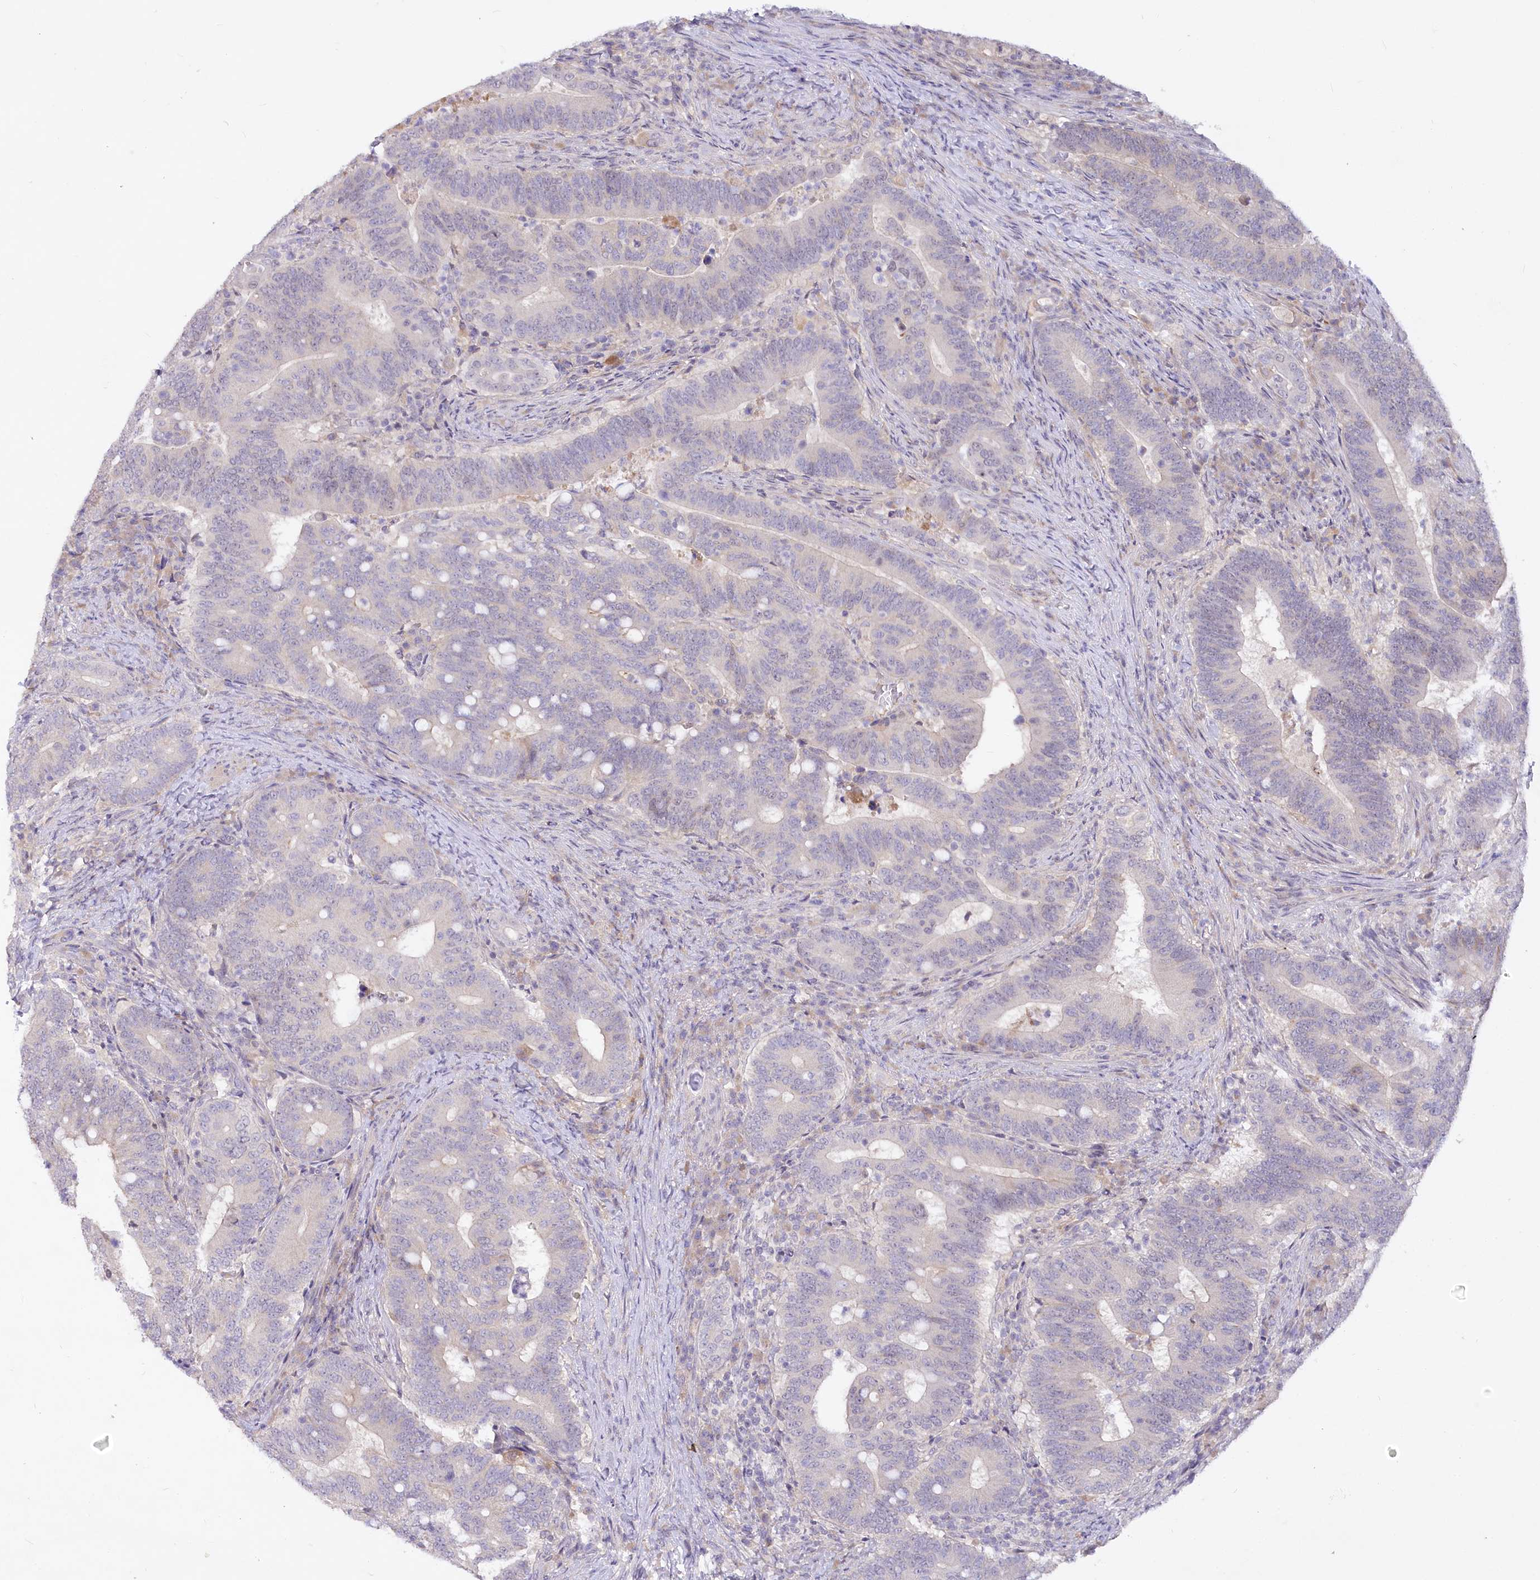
{"staining": {"intensity": "negative", "quantity": "none", "location": "none"}, "tissue": "colorectal cancer", "cell_type": "Tumor cells", "image_type": "cancer", "snomed": [{"axis": "morphology", "description": "Adenocarcinoma, NOS"}, {"axis": "topography", "description": "Colon"}], "caption": "An IHC histopathology image of colorectal cancer (adenocarcinoma) is shown. There is no staining in tumor cells of colorectal cancer (adenocarcinoma). (Brightfield microscopy of DAB immunohistochemistry (IHC) at high magnification).", "gene": "EFHC2", "patient": {"sex": "female", "age": 66}}